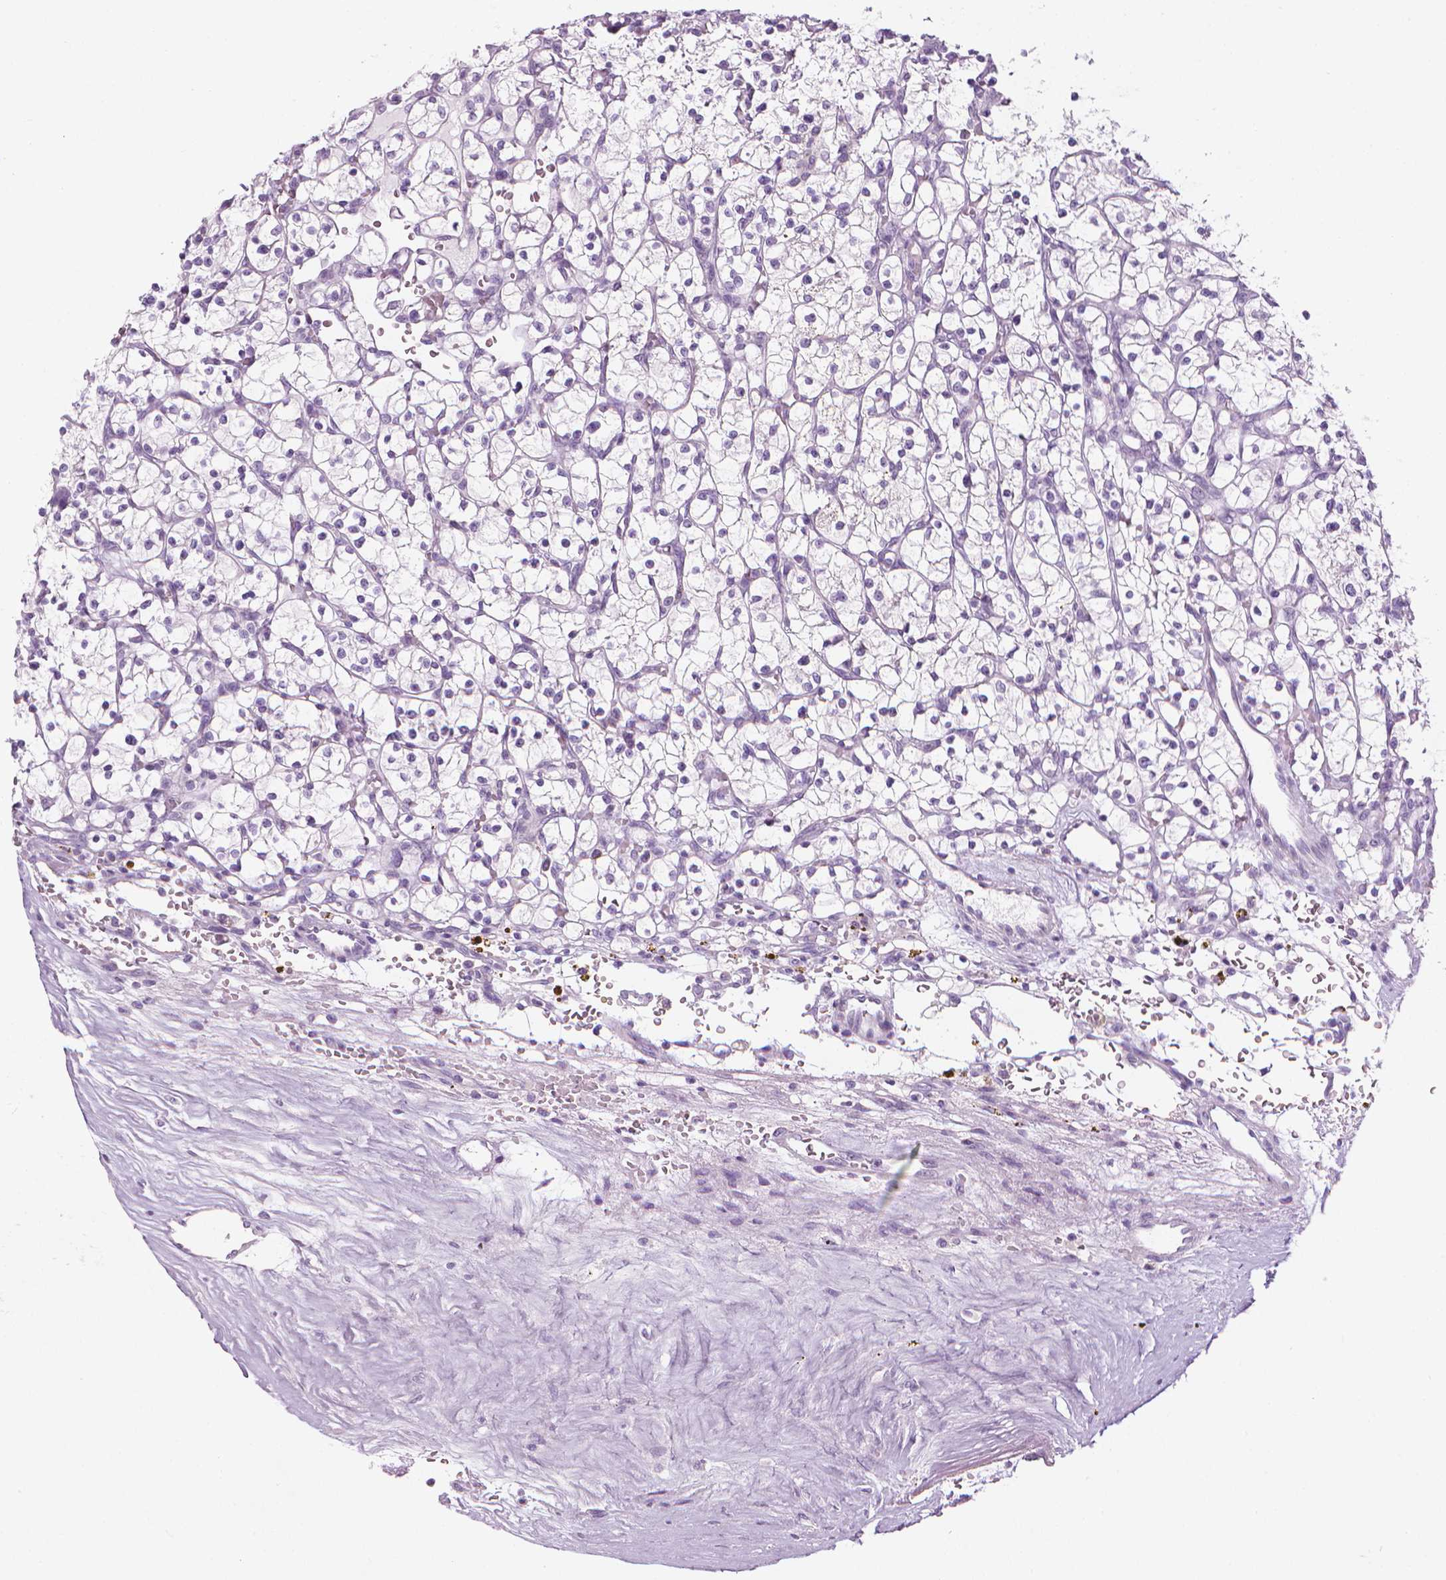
{"staining": {"intensity": "negative", "quantity": "none", "location": "none"}, "tissue": "renal cancer", "cell_type": "Tumor cells", "image_type": "cancer", "snomed": [{"axis": "morphology", "description": "Adenocarcinoma, NOS"}, {"axis": "topography", "description": "Kidney"}], "caption": "Tumor cells show no significant staining in renal cancer (adenocarcinoma).", "gene": "DCAF8L1", "patient": {"sex": "female", "age": 64}}